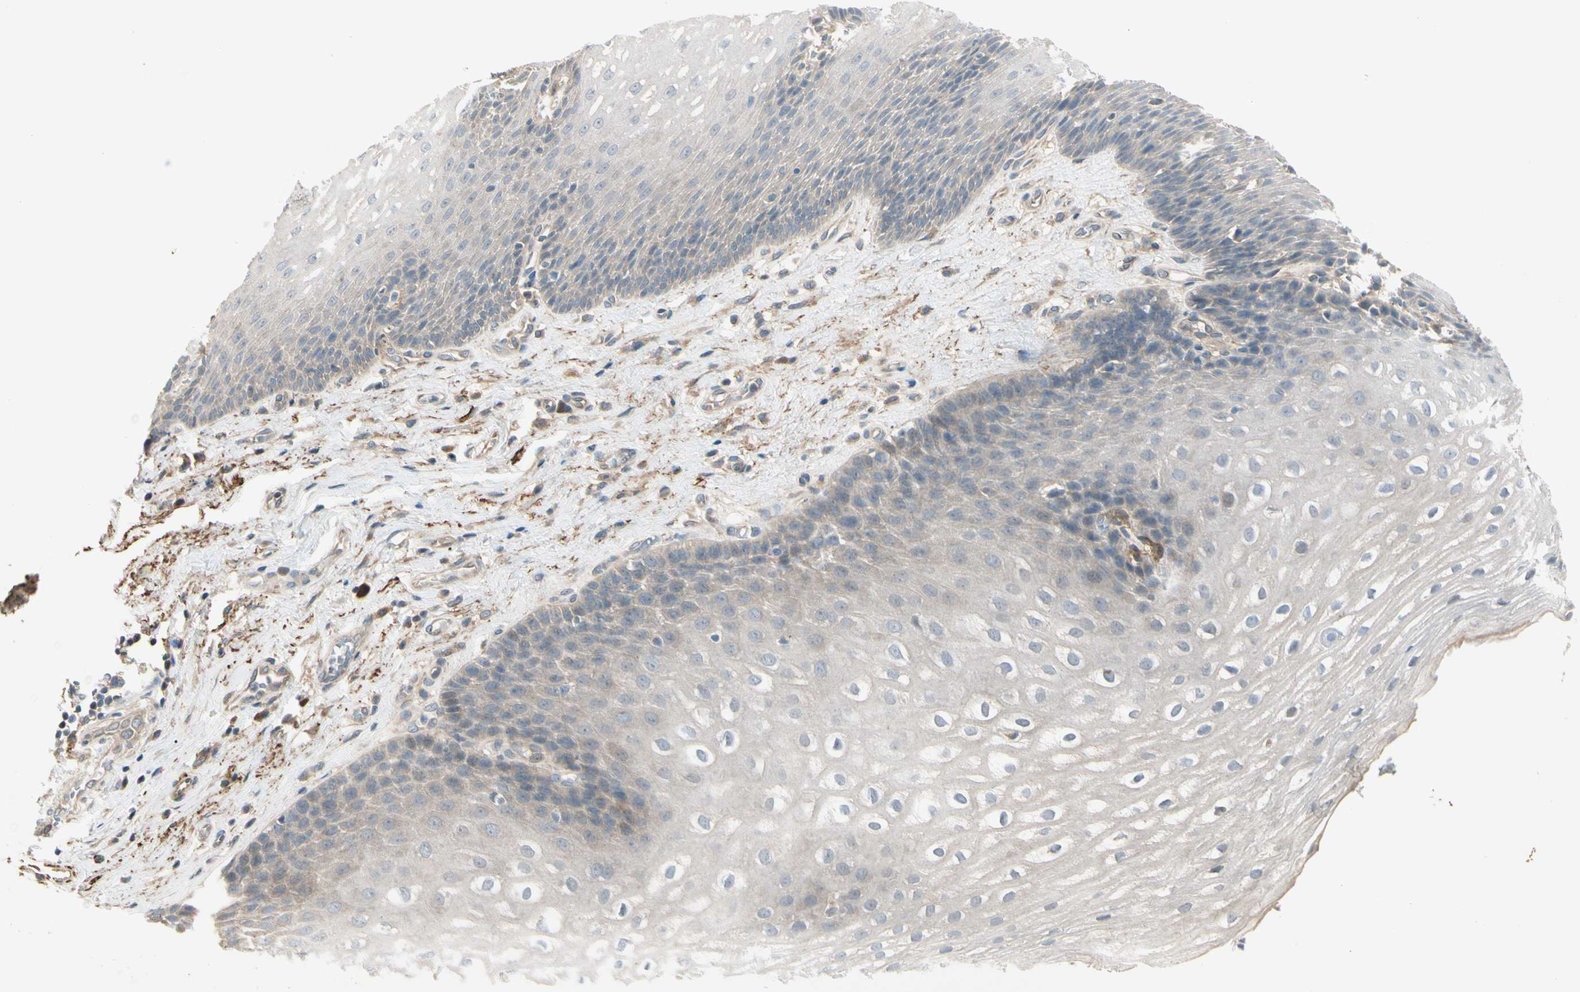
{"staining": {"intensity": "weak", "quantity": "25%-75%", "location": "cytoplasmic/membranous"}, "tissue": "esophagus", "cell_type": "Squamous epithelial cells", "image_type": "normal", "snomed": [{"axis": "morphology", "description": "Normal tissue, NOS"}, {"axis": "topography", "description": "Esophagus"}], "caption": "Brown immunohistochemical staining in unremarkable esophagus displays weak cytoplasmic/membranous expression in about 25%-75% of squamous epithelial cells. The protein of interest is shown in brown color, while the nuclei are stained blue.", "gene": "F2R", "patient": {"sex": "male", "age": 48}}